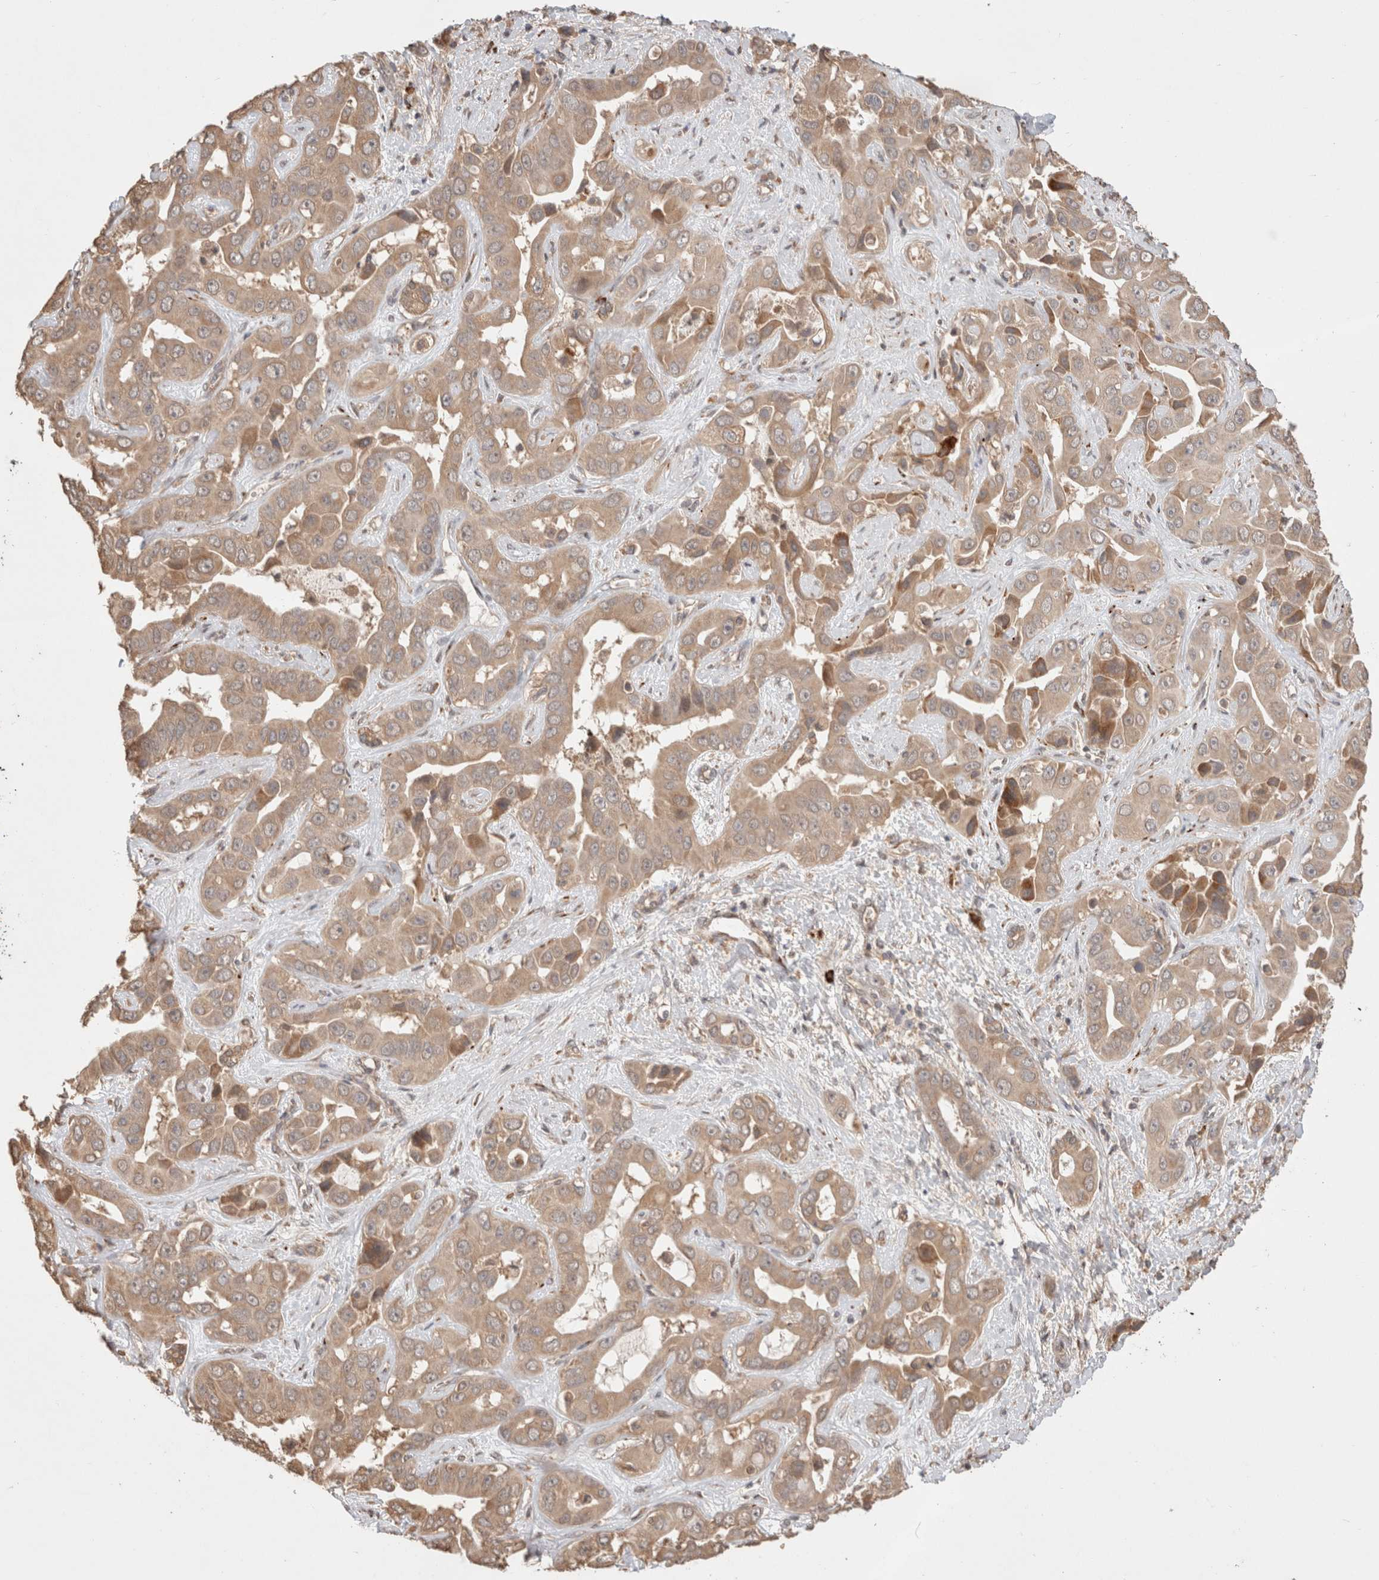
{"staining": {"intensity": "moderate", "quantity": ">75%", "location": "cytoplasmic/membranous"}, "tissue": "liver cancer", "cell_type": "Tumor cells", "image_type": "cancer", "snomed": [{"axis": "morphology", "description": "Cholangiocarcinoma"}, {"axis": "topography", "description": "Liver"}], "caption": "Immunohistochemical staining of cholangiocarcinoma (liver) shows moderate cytoplasmic/membranous protein expression in approximately >75% of tumor cells.", "gene": "HROB", "patient": {"sex": "female", "age": 52}}